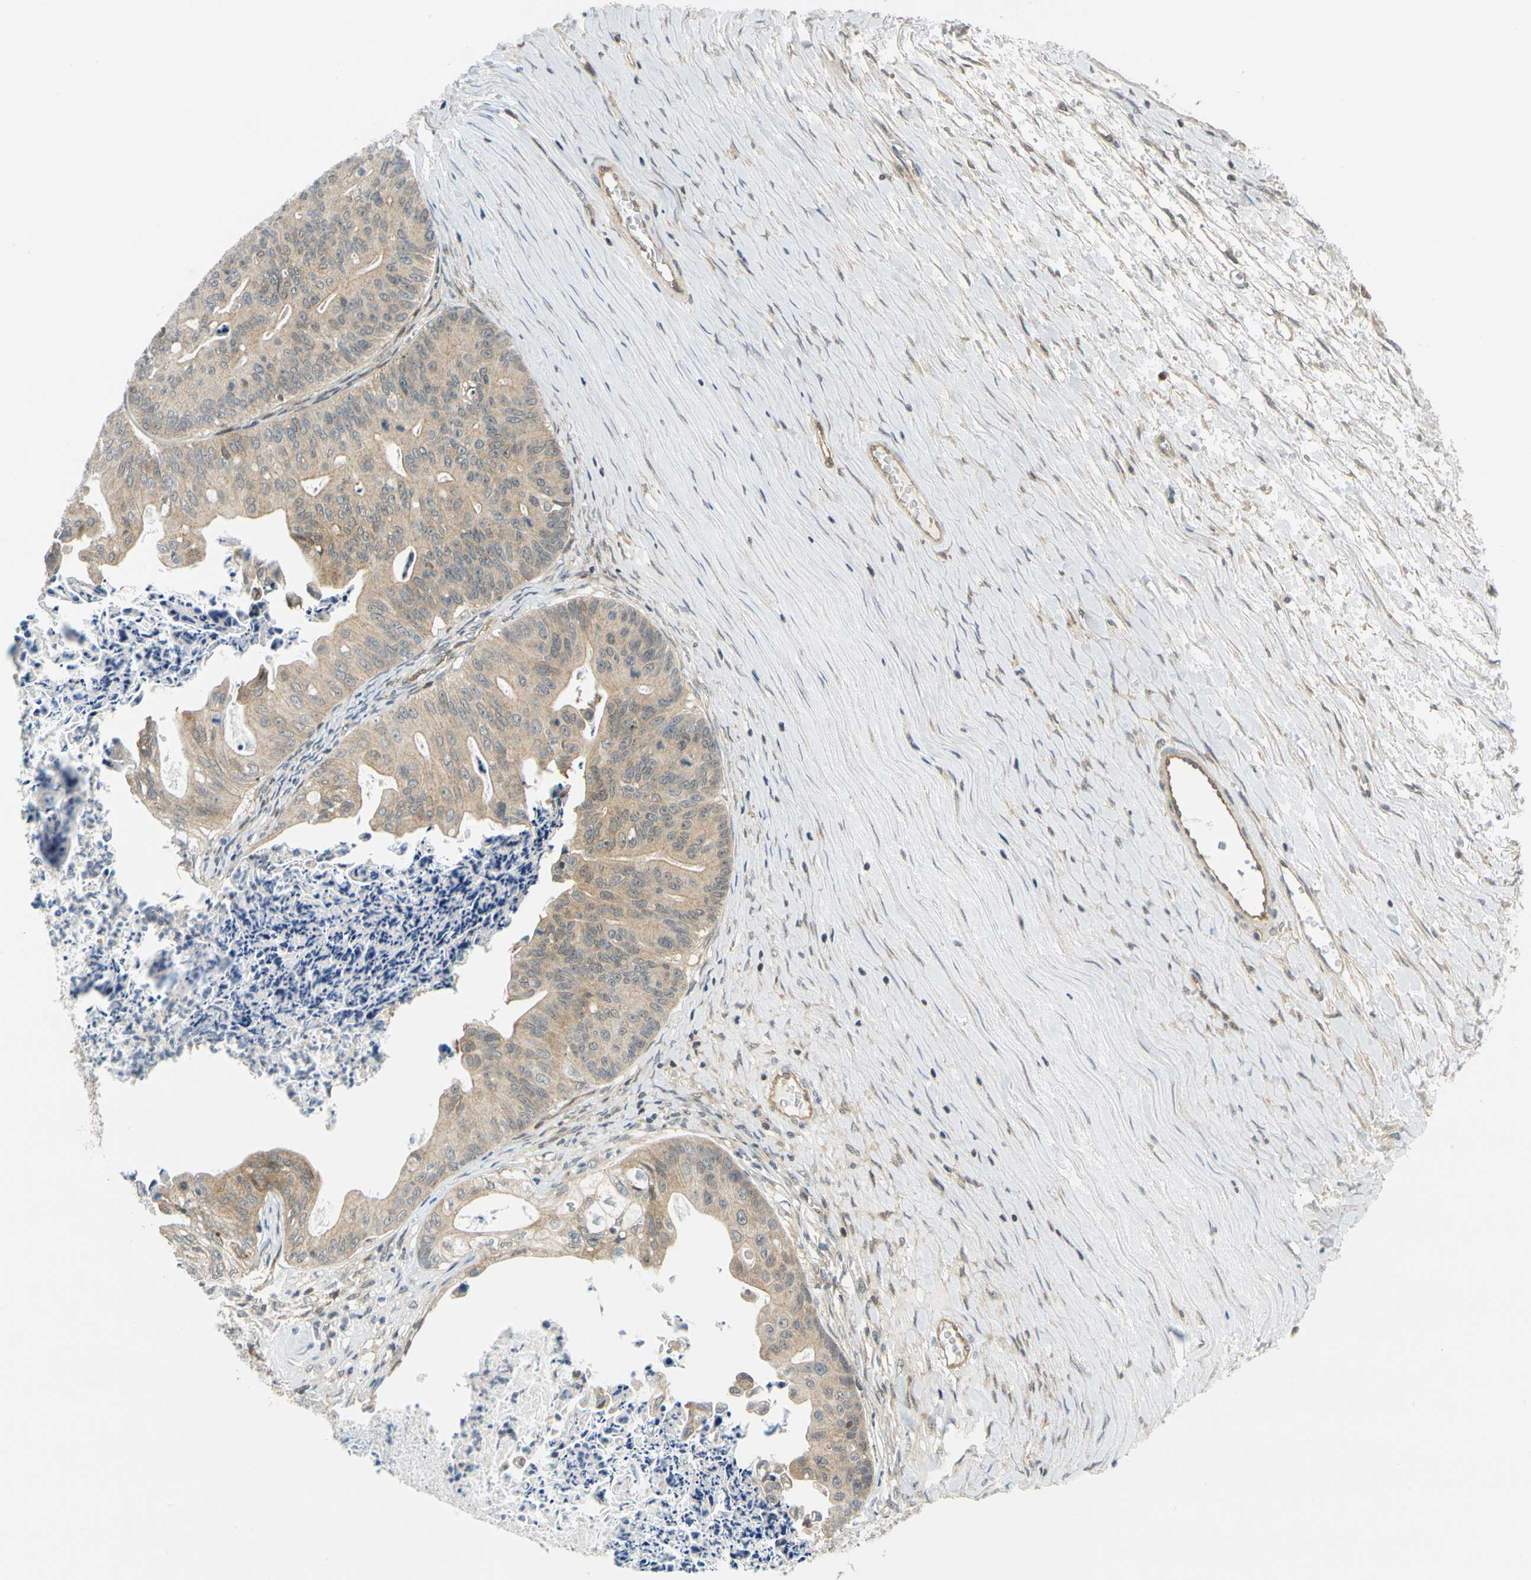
{"staining": {"intensity": "moderate", "quantity": ">75%", "location": "cytoplasmic/membranous"}, "tissue": "ovarian cancer", "cell_type": "Tumor cells", "image_type": "cancer", "snomed": [{"axis": "morphology", "description": "Cystadenocarcinoma, mucinous, NOS"}, {"axis": "topography", "description": "Ovary"}], "caption": "IHC (DAB) staining of human mucinous cystadenocarcinoma (ovarian) exhibits moderate cytoplasmic/membranous protein staining in approximately >75% of tumor cells.", "gene": "MAPK9", "patient": {"sex": "female", "age": 37}}